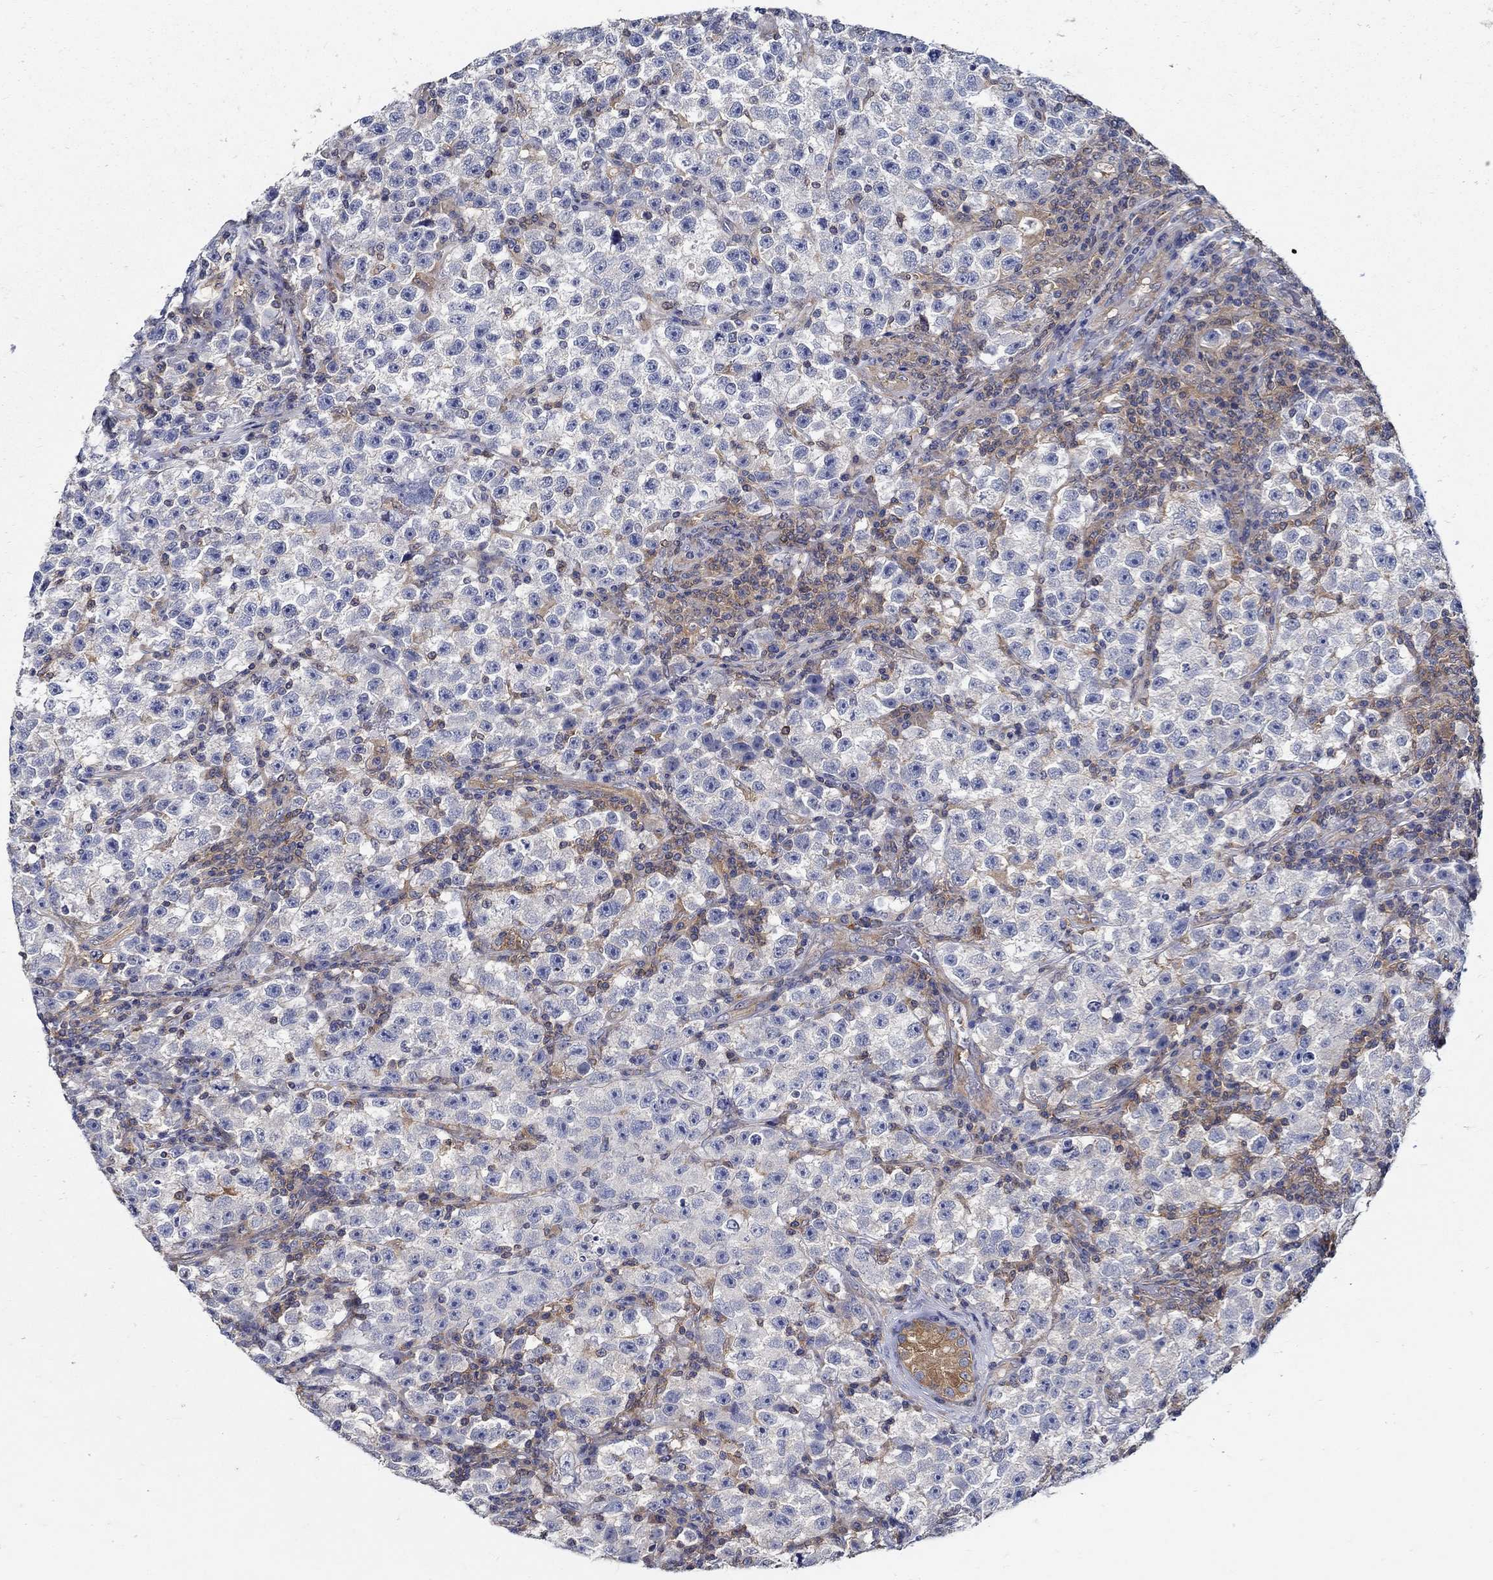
{"staining": {"intensity": "negative", "quantity": "none", "location": "none"}, "tissue": "testis cancer", "cell_type": "Tumor cells", "image_type": "cancer", "snomed": [{"axis": "morphology", "description": "Seminoma, NOS"}, {"axis": "topography", "description": "Testis"}], "caption": "Image shows no protein positivity in tumor cells of testis seminoma tissue.", "gene": "MTHFR", "patient": {"sex": "male", "age": 22}}